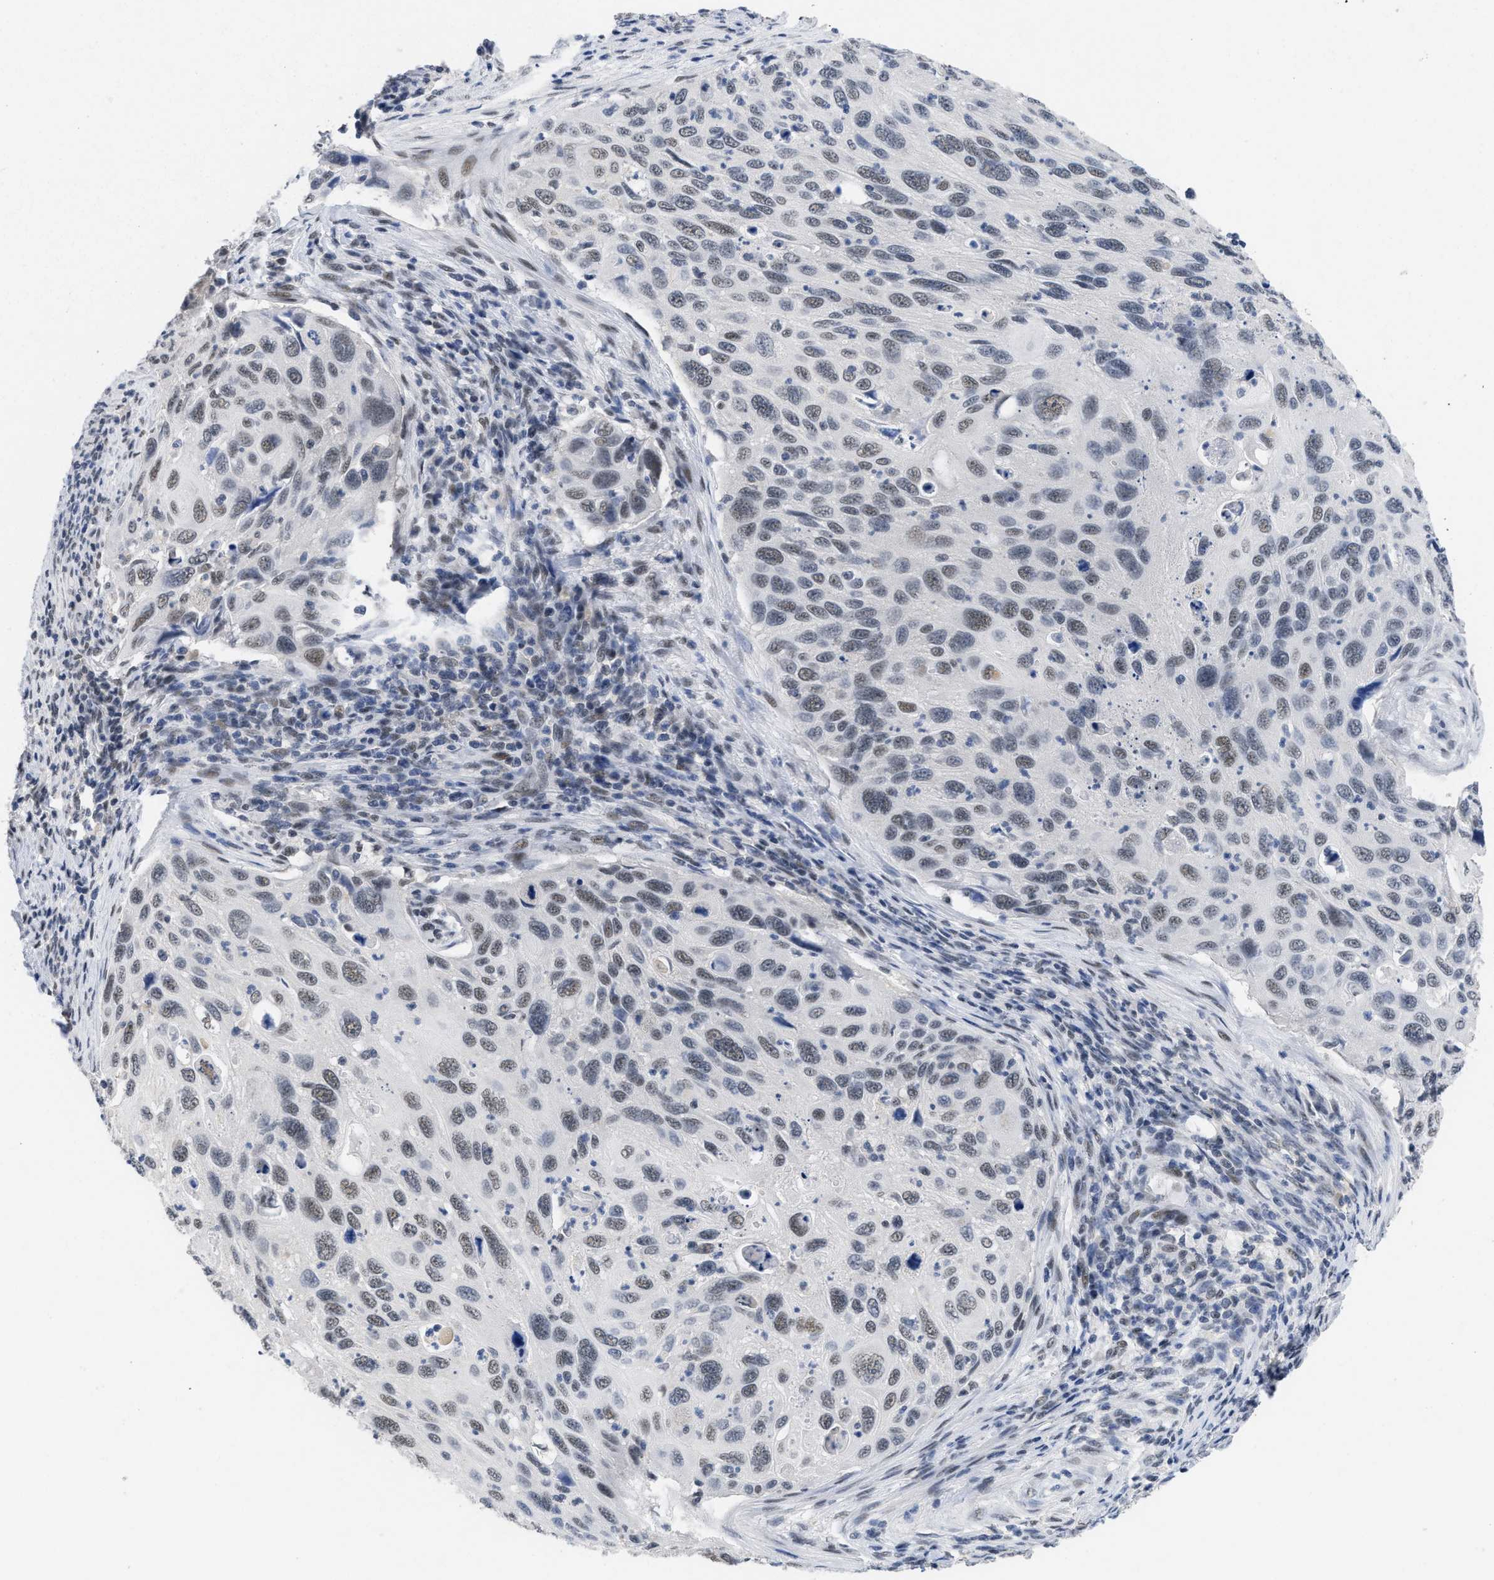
{"staining": {"intensity": "weak", "quantity": "25%-75%", "location": "nuclear"}, "tissue": "cervical cancer", "cell_type": "Tumor cells", "image_type": "cancer", "snomed": [{"axis": "morphology", "description": "Squamous cell carcinoma, NOS"}, {"axis": "topography", "description": "Cervix"}], "caption": "Immunohistochemical staining of human cervical cancer exhibits low levels of weak nuclear positivity in about 25%-75% of tumor cells. The protein of interest is stained brown, and the nuclei are stained in blue (DAB (3,3'-diaminobenzidine) IHC with brightfield microscopy, high magnification).", "gene": "GGNBP2", "patient": {"sex": "female", "age": 70}}